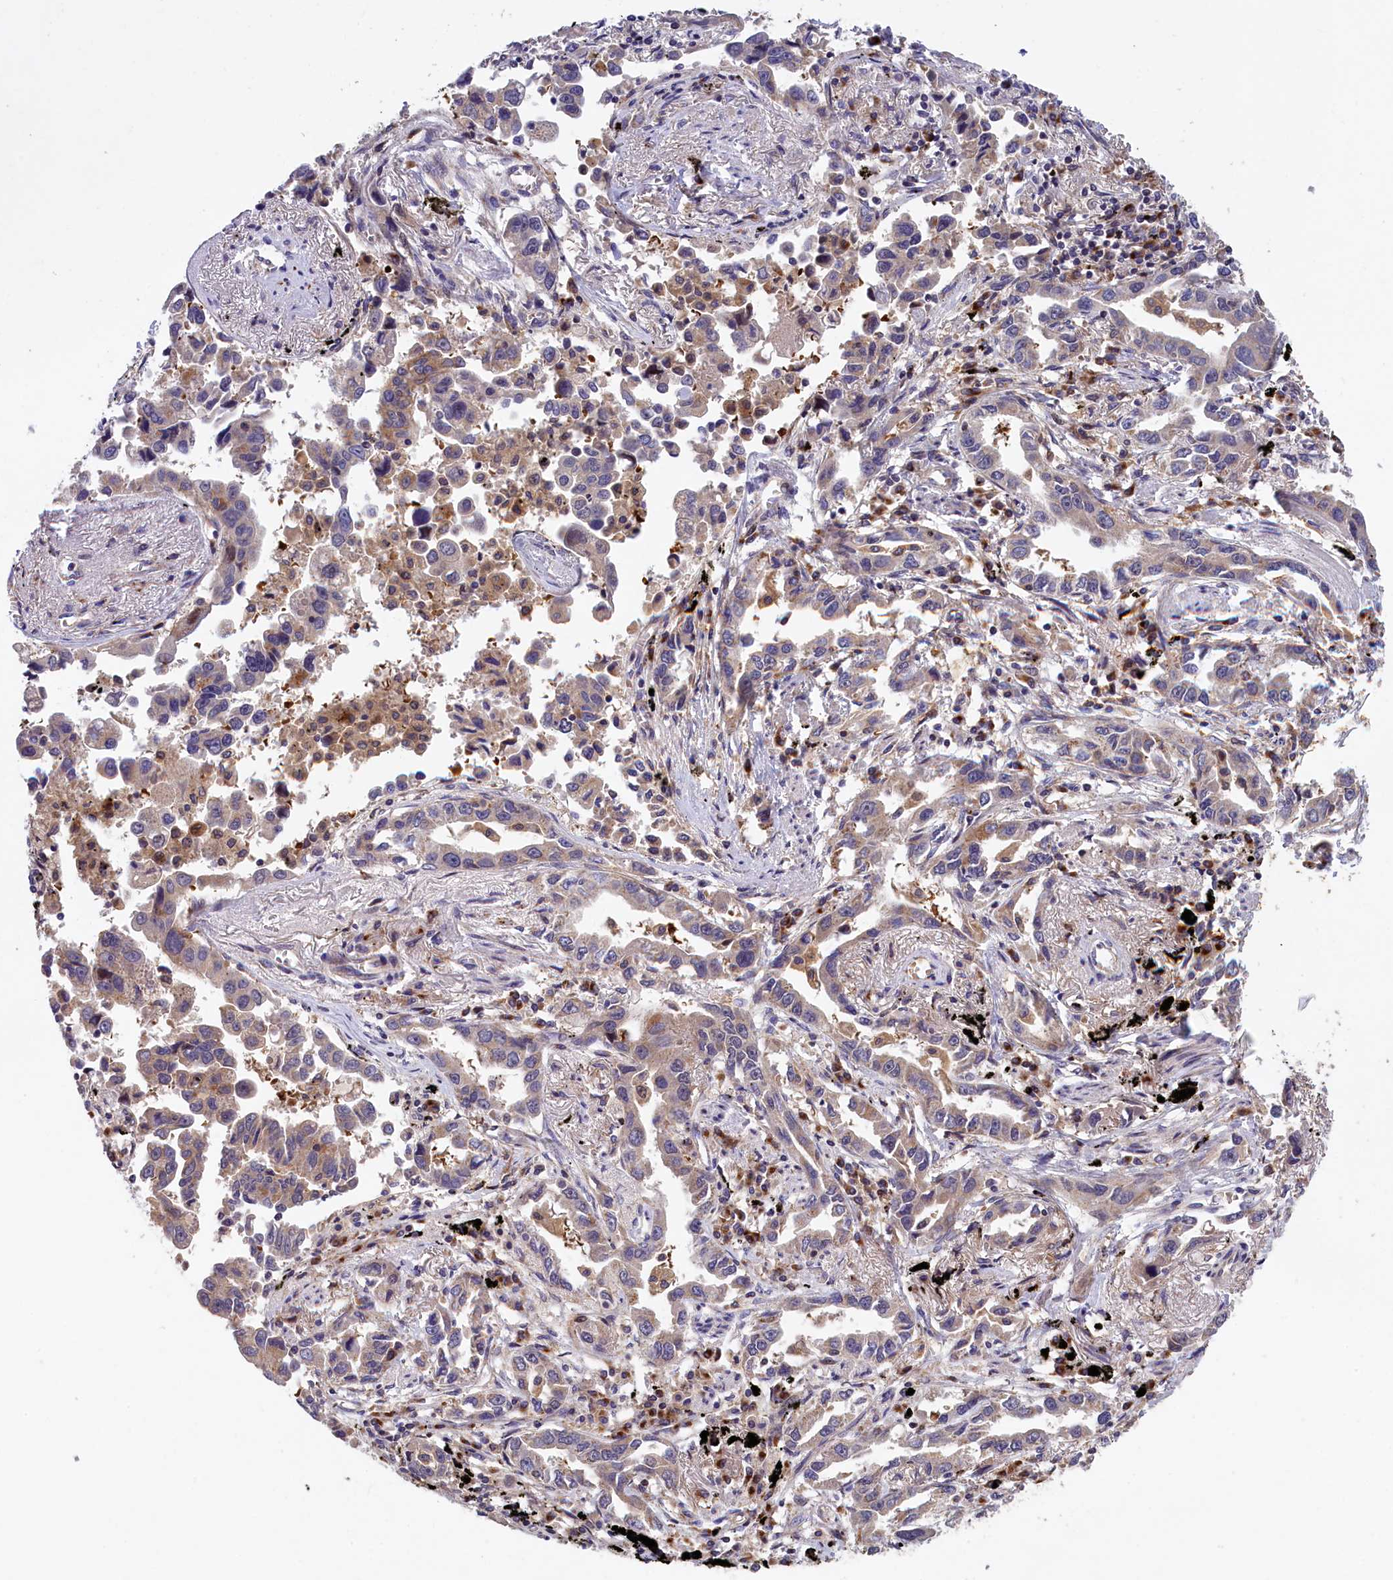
{"staining": {"intensity": "weak", "quantity": "<25%", "location": "cytoplasmic/membranous"}, "tissue": "lung cancer", "cell_type": "Tumor cells", "image_type": "cancer", "snomed": [{"axis": "morphology", "description": "Adenocarcinoma, NOS"}, {"axis": "topography", "description": "Lung"}], "caption": "Immunohistochemical staining of human lung cancer demonstrates no significant staining in tumor cells.", "gene": "NAIP", "patient": {"sex": "male", "age": 67}}